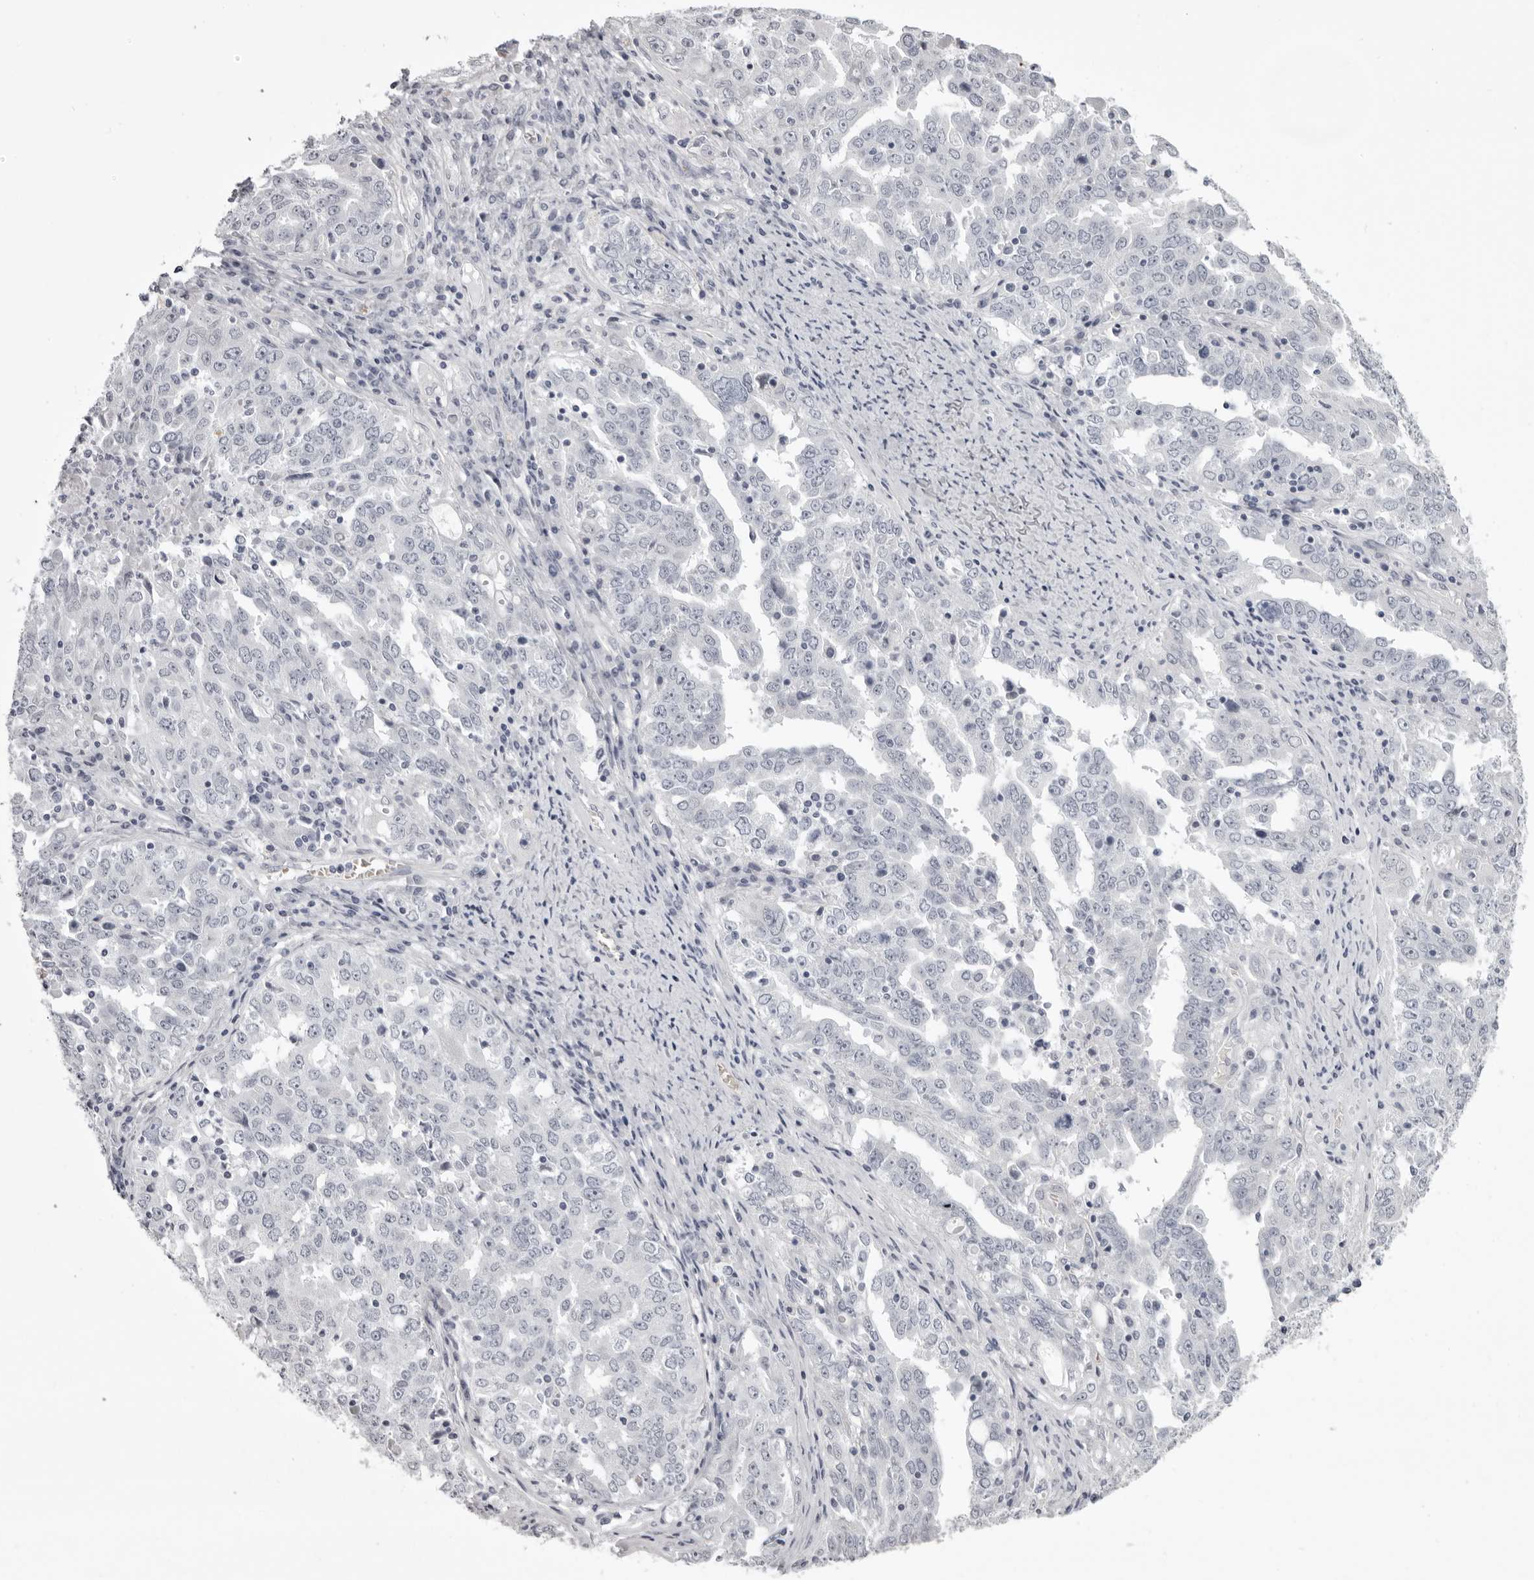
{"staining": {"intensity": "negative", "quantity": "none", "location": "none"}, "tissue": "ovarian cancer", "cell_type": "Tumor cells", "image_type": "cancer", "snomed": [{"axis": "morphology", "description": "Carcinoma, endometroid"}, {"axis": "topography", "description": "Ovary"}], "caption": "Human endometroid carcinoma (ovarian) stained for a protein using immunohistochemistry shows no staining in tumor cells.", "gene": "EPHA10", "patient": {"sex": "female", "age": 62}}